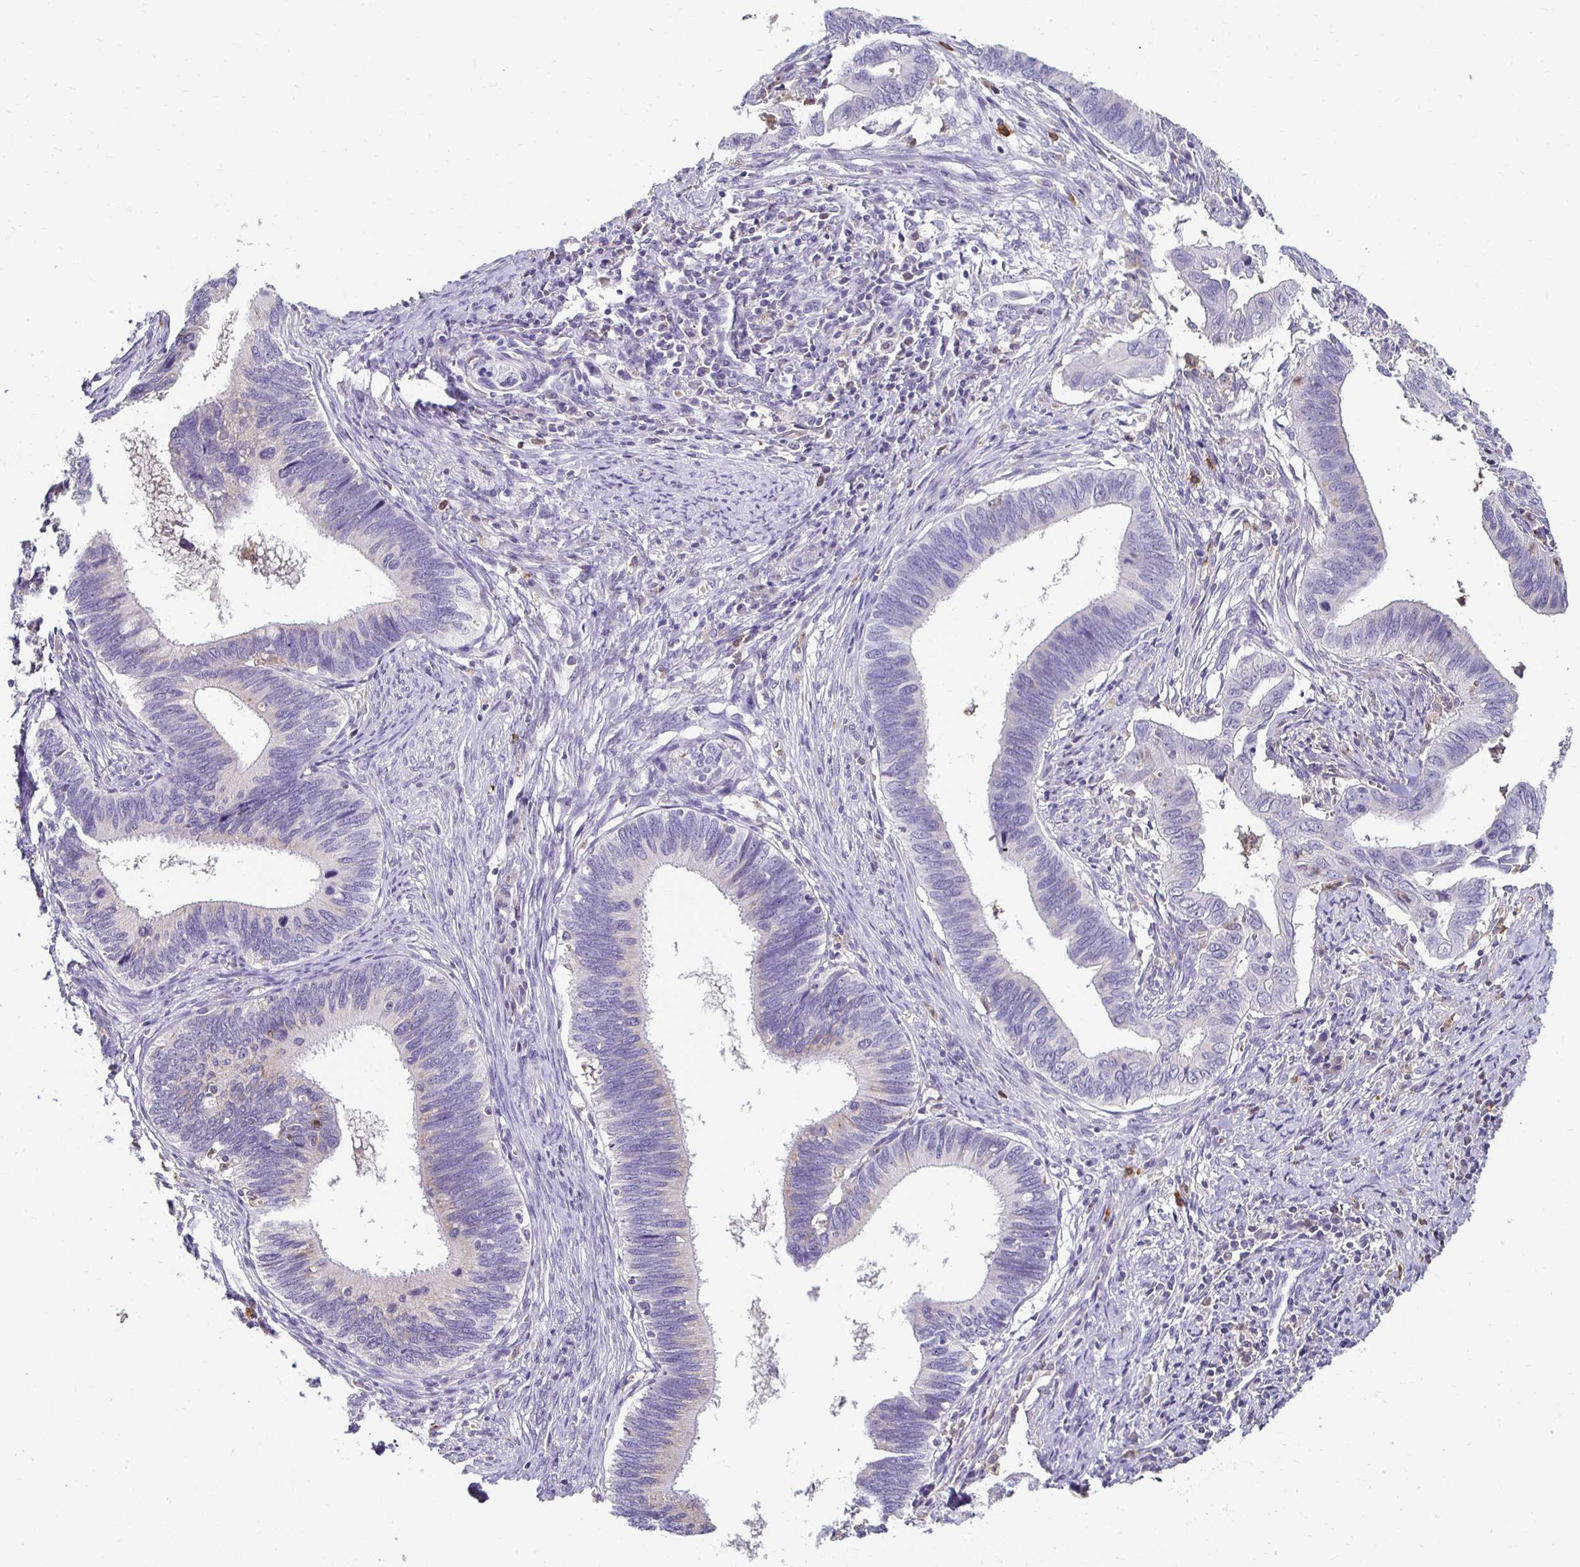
{"staining": {"intensity": "negative", "quantity": "none", "location": "none"}, "tissue": "cervical cancer", "cell_type": "Tumor cells", "image_type": "cancer", "snomed": [{"axis": "morphology", "description": "Adenocarcinoma, NOS"}, {"axis": "topography", "description": "Cervix"}], "caption": "Protein analysis of cervical adenocarcinoma shows no significant expression in tumor cells.", "gene": "GK2", "patient": {"sex": "female", "age": 42}}